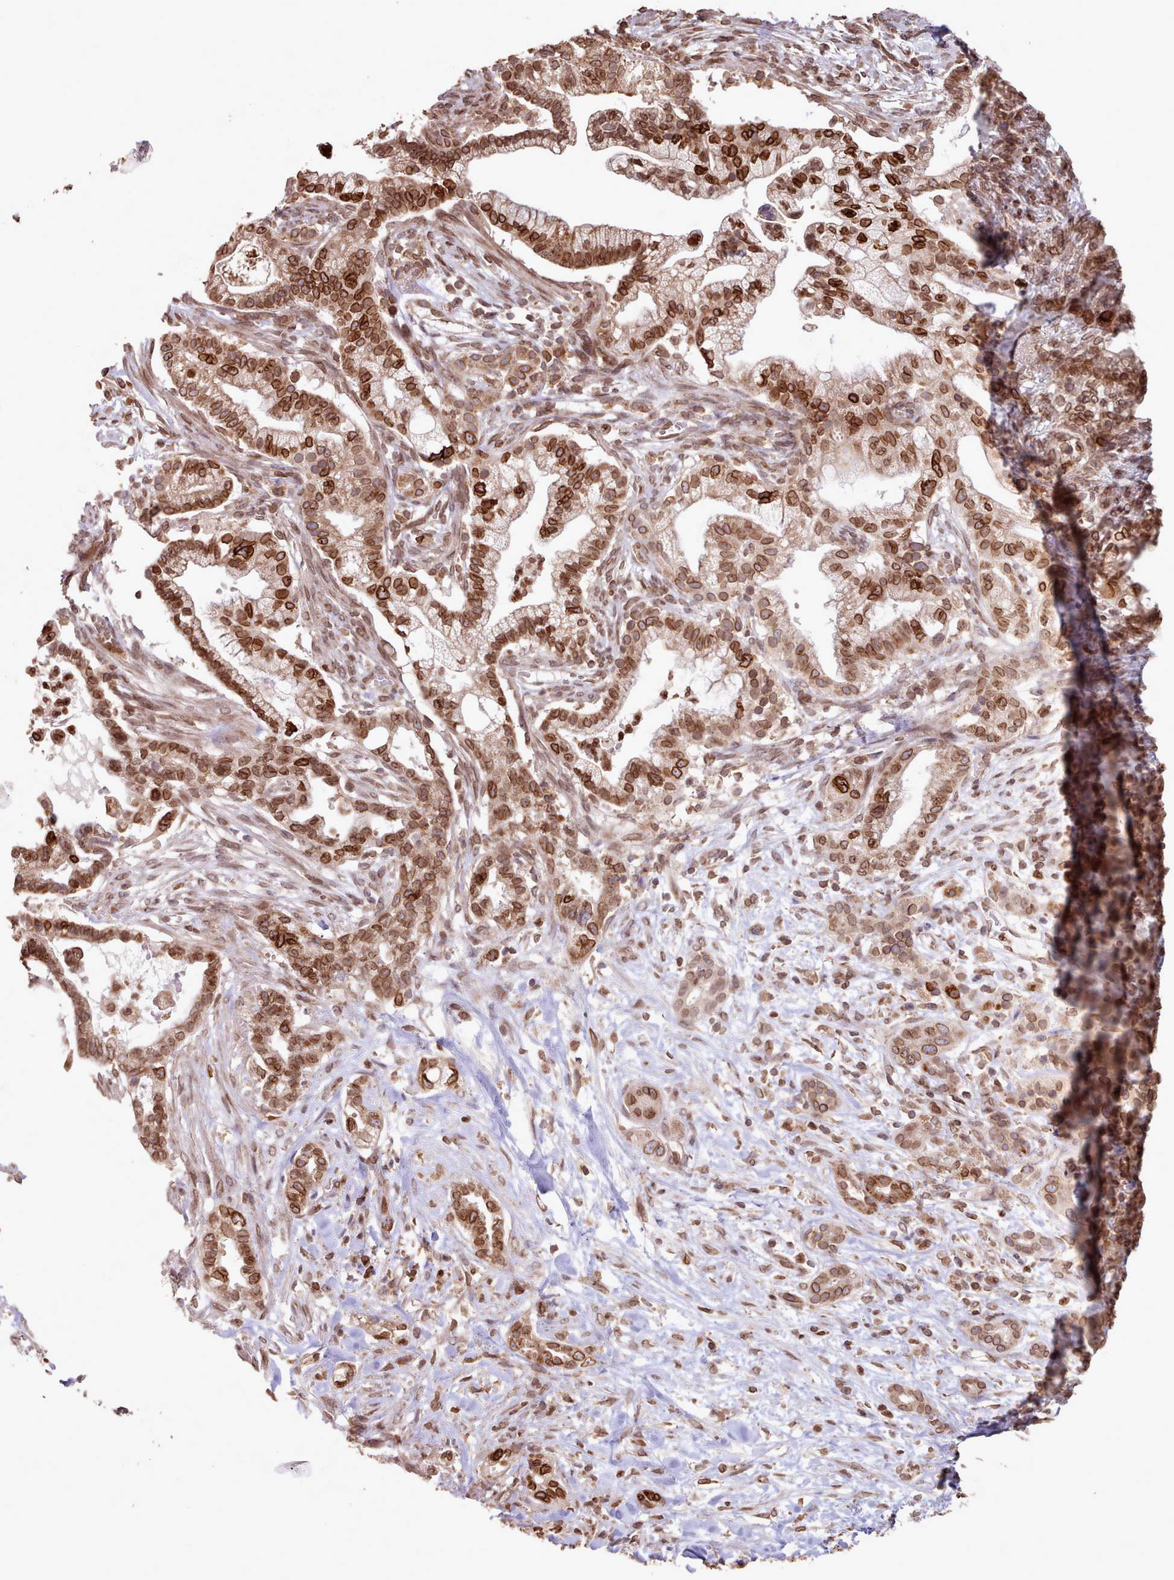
{"staining": {"intensity": "strong", "quantity": ">75%", "location": "cytoplasmic/membranous,nuclear"}, "tissue": "pancreatic cancer", "cell_type": "Tumor cells", "image_type": "cancer", "snomed": [{"axis": "morphology", "description": "Adenocarcinoma, NOS"}, {"axis": "topography", "description": "Pancreas"}], "caption": "A micrograph of human pancreatic cancer (adenocarcinoma) stained for a protein displays strong cytoplasmic/membranous and nuclear brown staining in tumor cells.", "gene": "TOR1AIP1", "patient": {"sex": "male", "age": 44}}